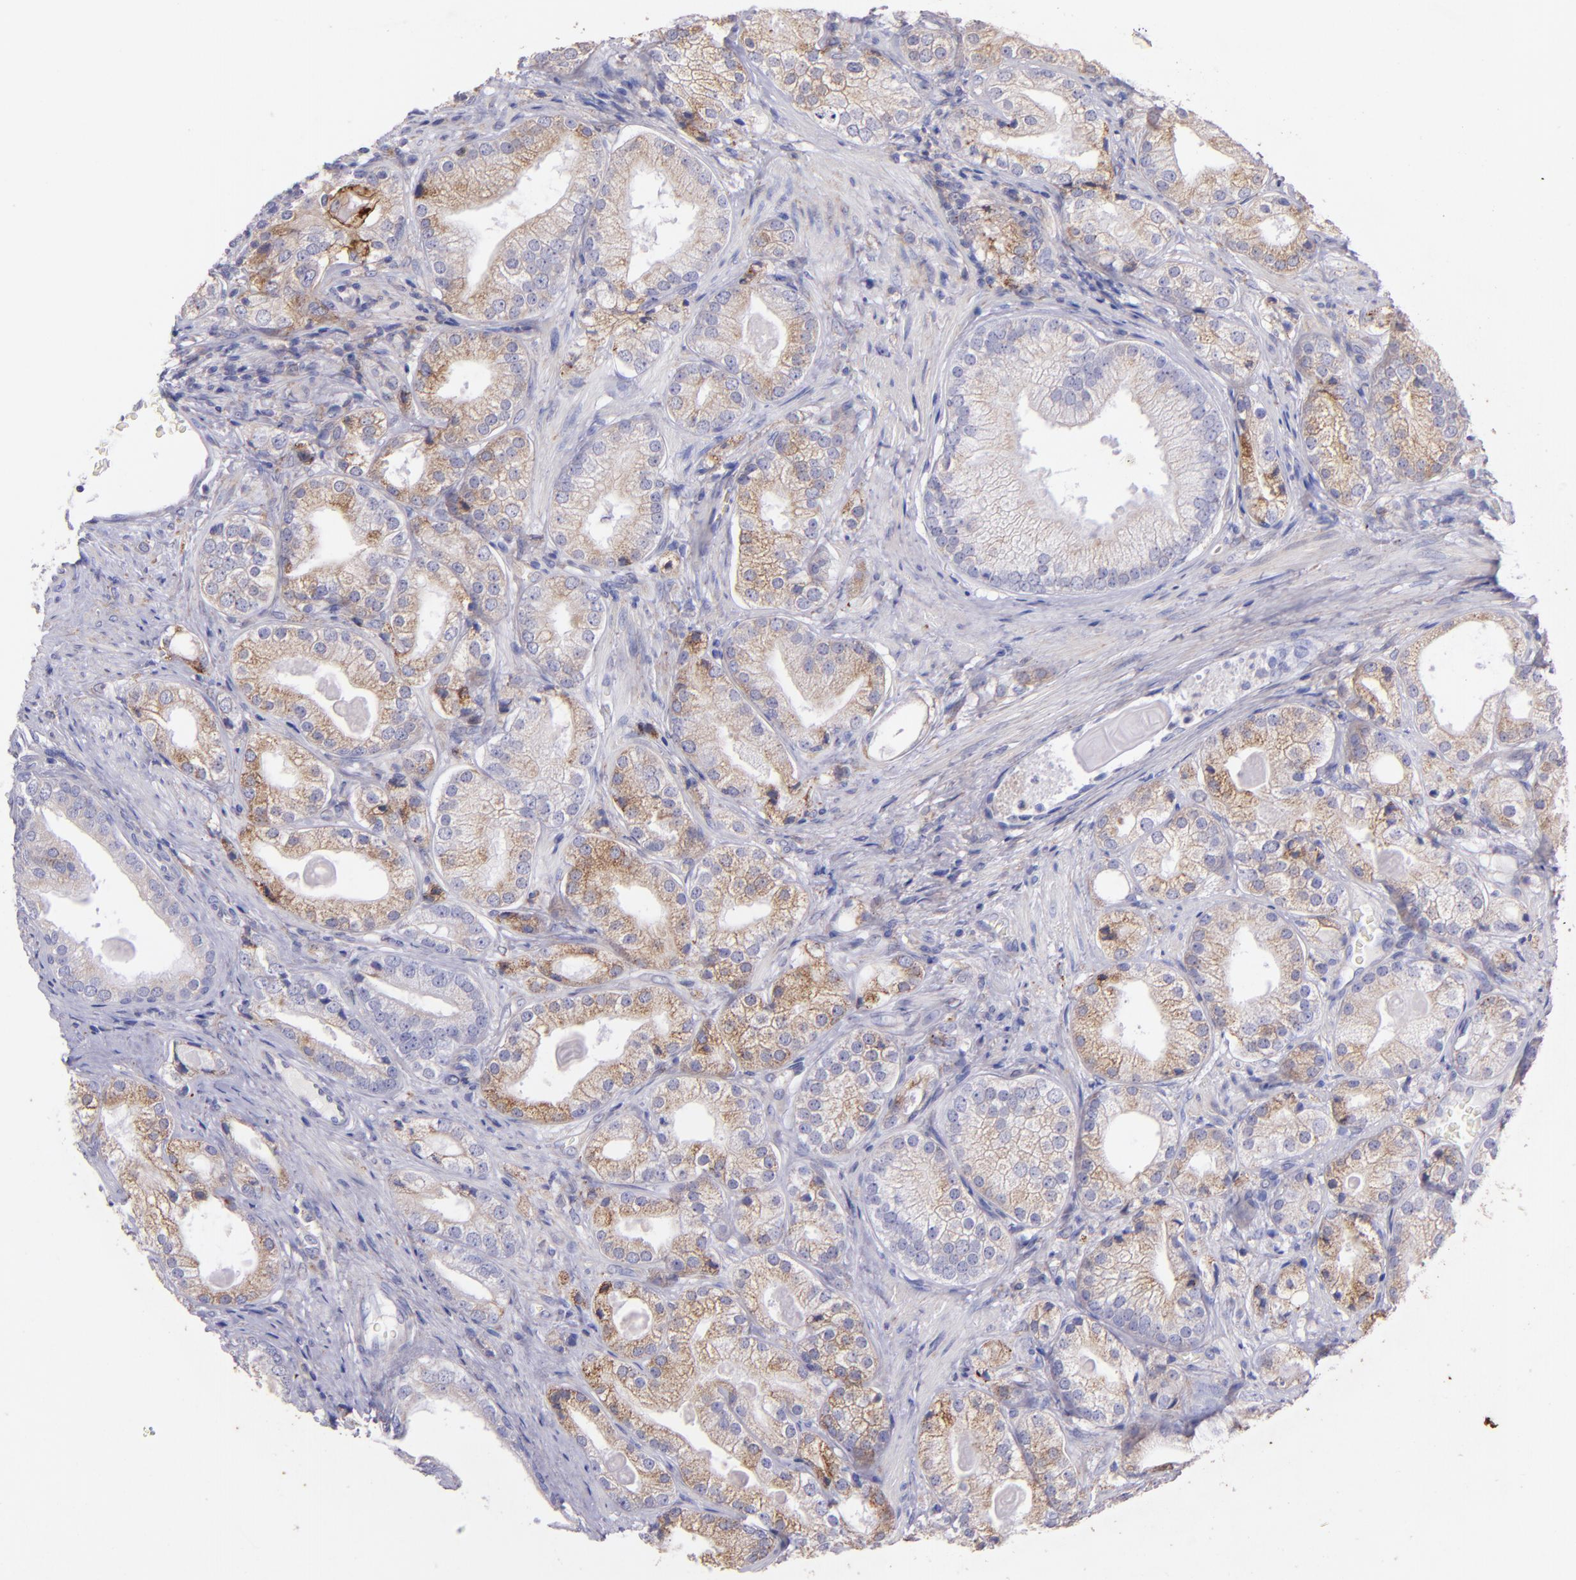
{"staining": {"intensity": "moderate", "quantity": ">75%", "location": "cytoplasmic/membranous"}, "tissue": "prostate cancer", "cell_type": "Tumor cells", "image_type": "cancer", "snomed": [{"axis": "morphology", "description": "Adenocarcinoma, Low grade"}, {"axis": "topography", "description": "Prostate"}], "caption": "A histopathology image showing moderate cytoplasmic/membranous expression in about >75% of tumor cells in prostate cancer (low-grade adenocarcinoma), as visualized by brown immunohistochemical staining.", "gene": "RET", "patient": {"sex": "male", "age": 69}}